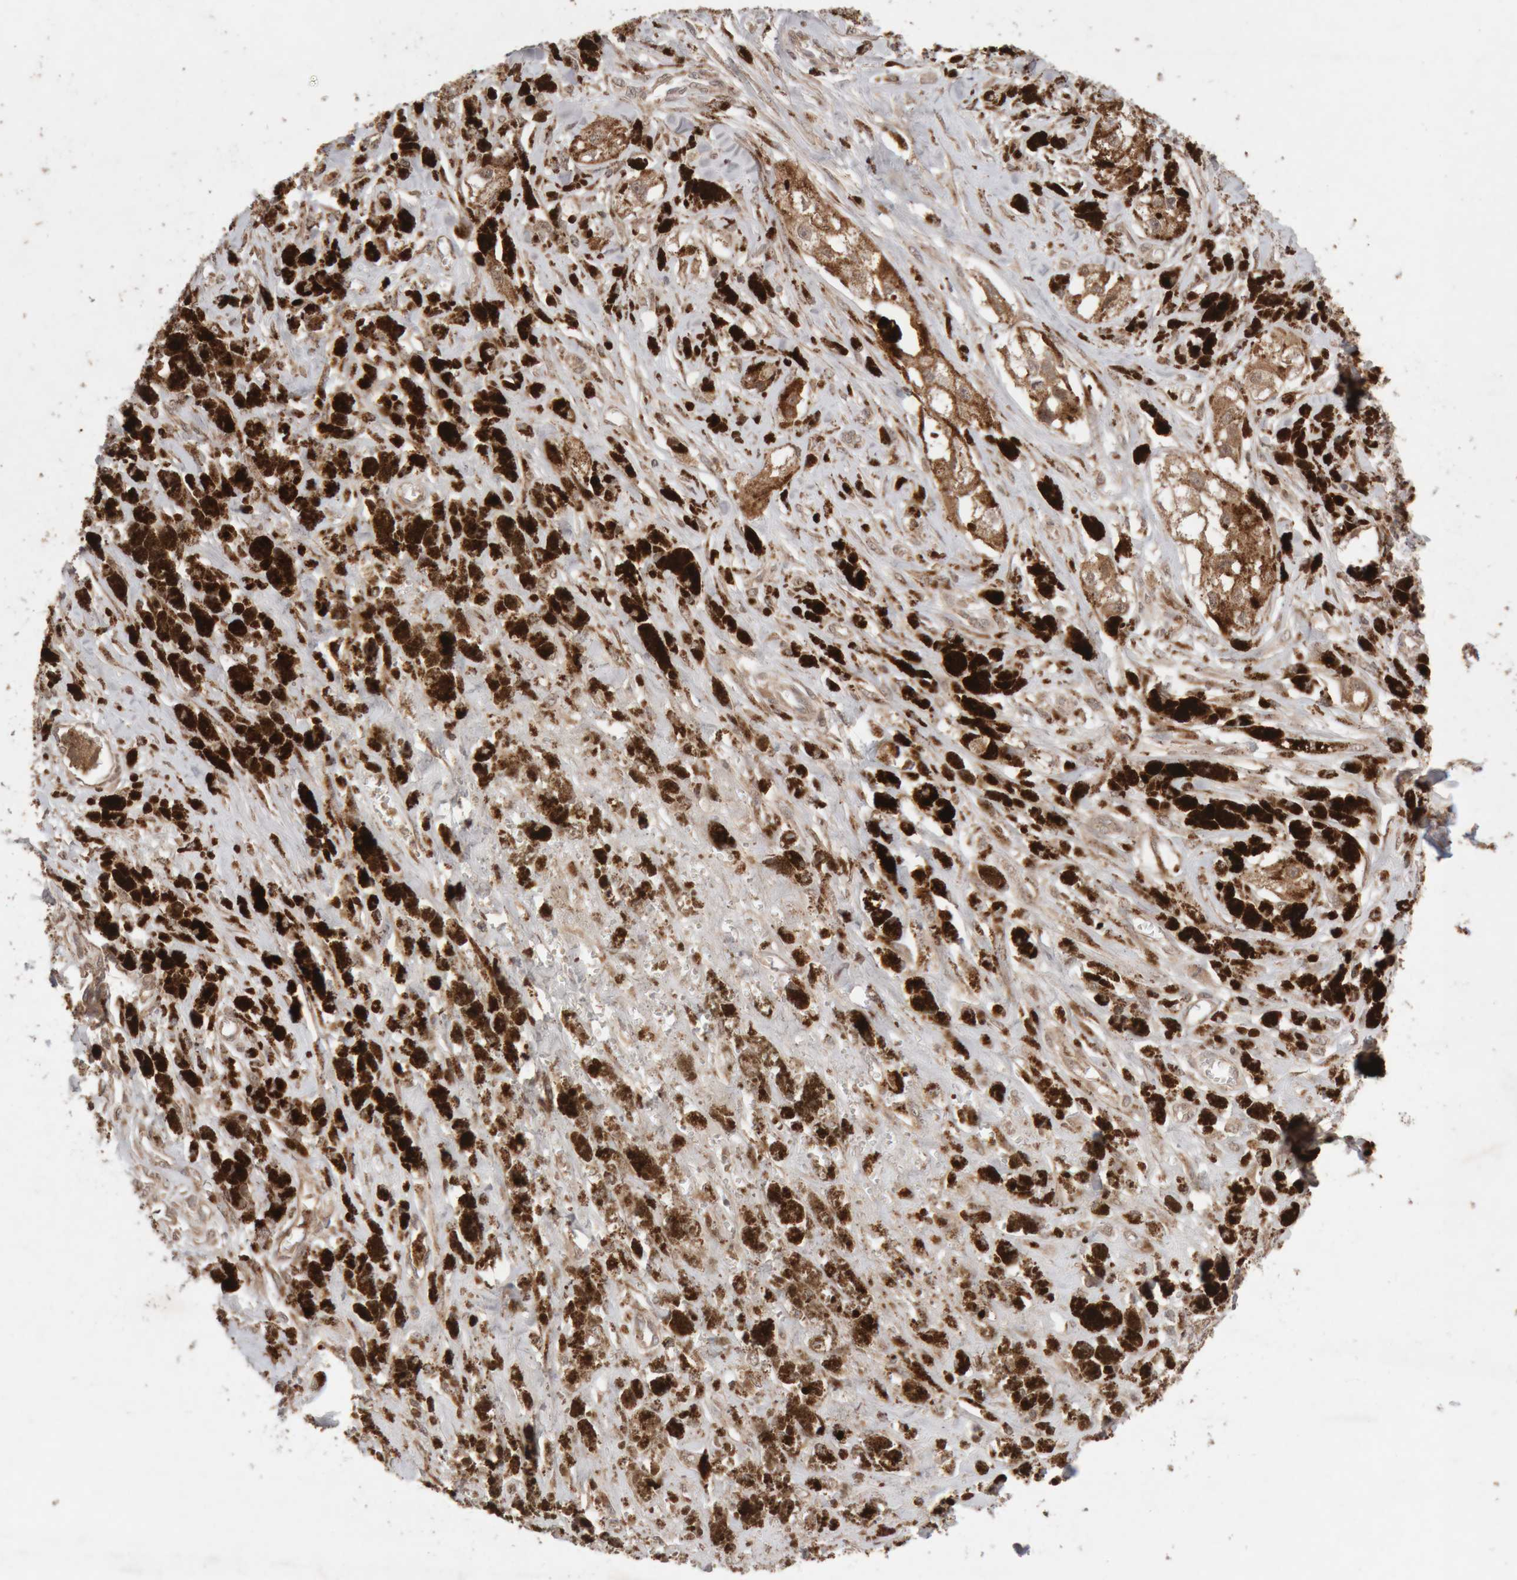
{"staining": {"intensity": "moderate", "quantity": "25%-75%", "location": "cytoplasmic/membranous"}, "tissue": "melanoma", "cell_type": "Tumor cells", "image_type": "cancer", "snomed": [{"axis": "morphology", "description": "Malignant melanoma, NOS"}, {"axis": "topography", "description": "Skin"}], "caption": "Melanoma was stained to show a protein in brown. There is medium levels of moderate cytoplasmic/membranous expression in about 25%-75% of tumor cells. Using DAB (3,3'-diaminobenzidine) (brown) and hematoxylin (blue) stains, captured at high magnification using brightfield microscopy.", "gene": "KIF21B", "patient": {"sex": "male", "age": 88}}